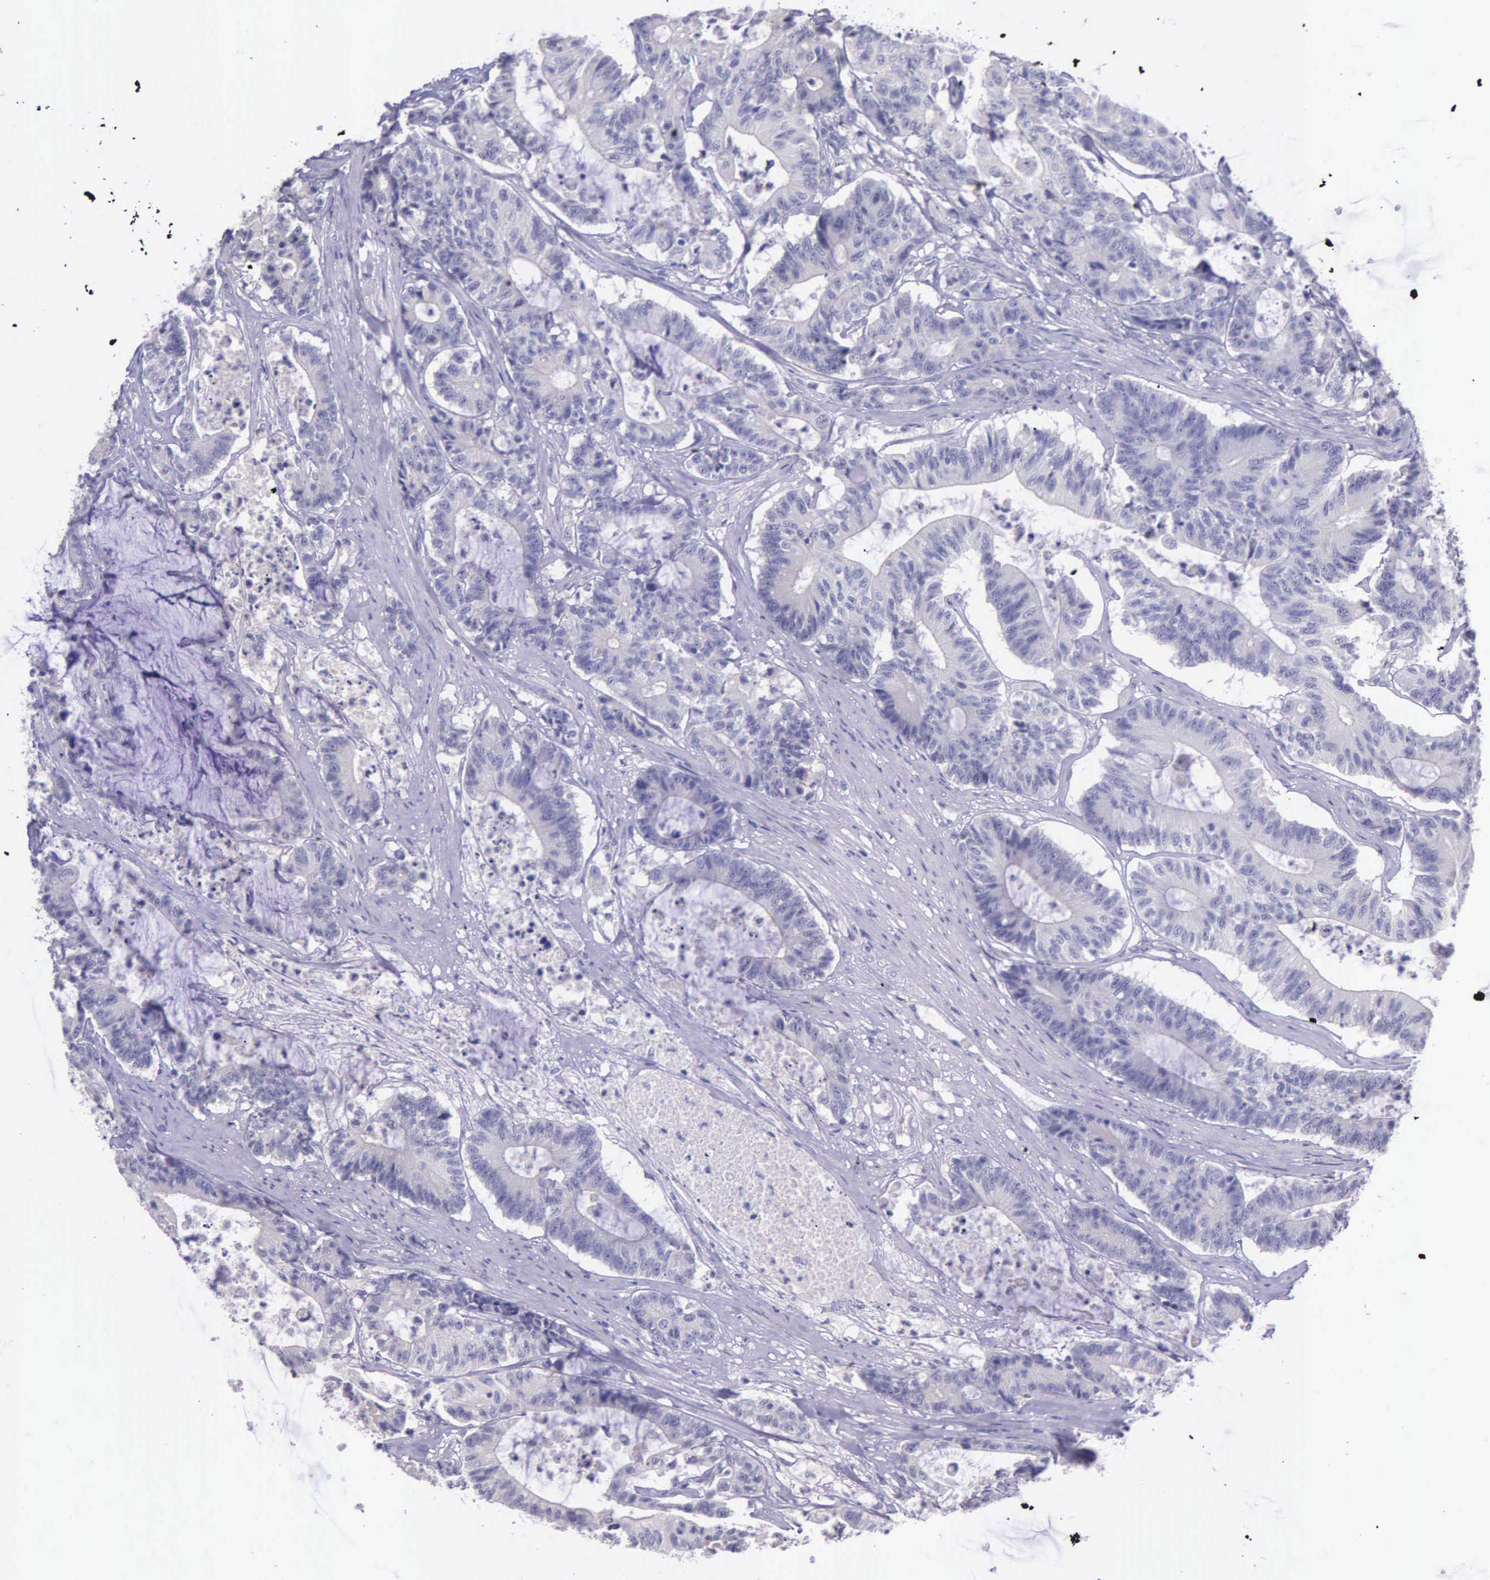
{"staining": {"intensity": "negative", "quantity": "none", "location": "none"}, "tissue": "colorectal cancer", "cell_type": "Tumor cells", "image_type": "cancer", "snomed": [{"axis": "morphology", "description": "Adenocarcinoma, NOS"}, {"axis": "topography", "description": "Colon"}], "caption": "Immunohistochemistry of colorectal adenocarcinoma displays no staining in tumor cells.", "gene": "THSD7A", "patient": {"sex": "female", "age": 84}}